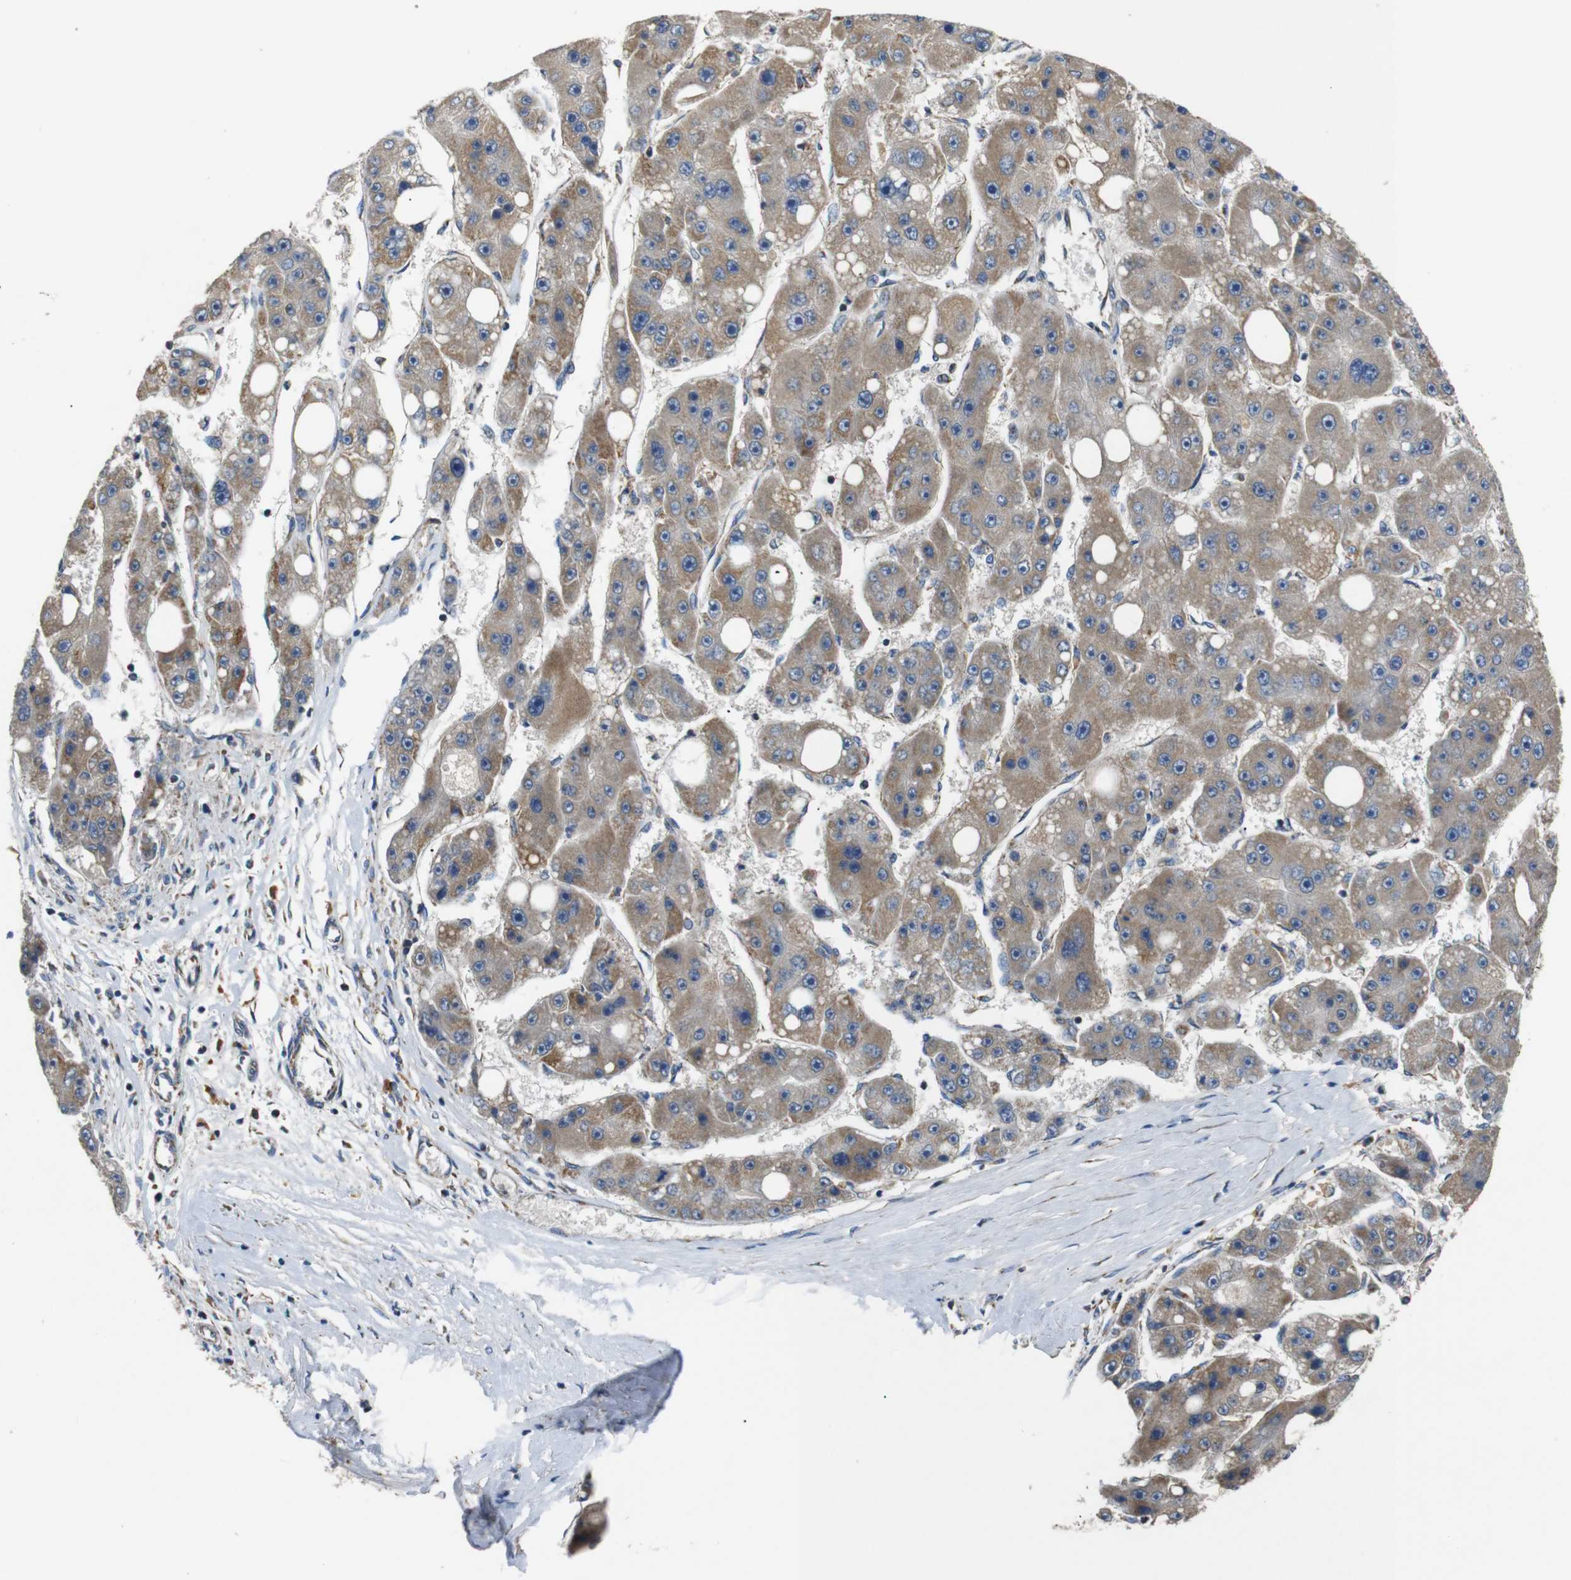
{"staining": {"intensity": "moderate", "quantity": ">75%", "location": "cytoplasmic/membranous"}, "tissue": "liver cancer", "cell_type": "Tumor cells", "image_type": "cancer", "snomed": [{"axis": "morphology", "description": "Carcinoma, Hepatocellular, NOS"}, {"axis": "topography", "description": "Liver"}], "caption": "This image exhibits hepatocellular carcinoma (liver) stained with immunohistochemistry to label a protein in brown. The cytoplasmic/membranous of tumor cells show moderate positivity for the protein. Nuclei are counter-stained blue.", "gene": "NETO2", "patient": {"sex": "female", "age": 61}}